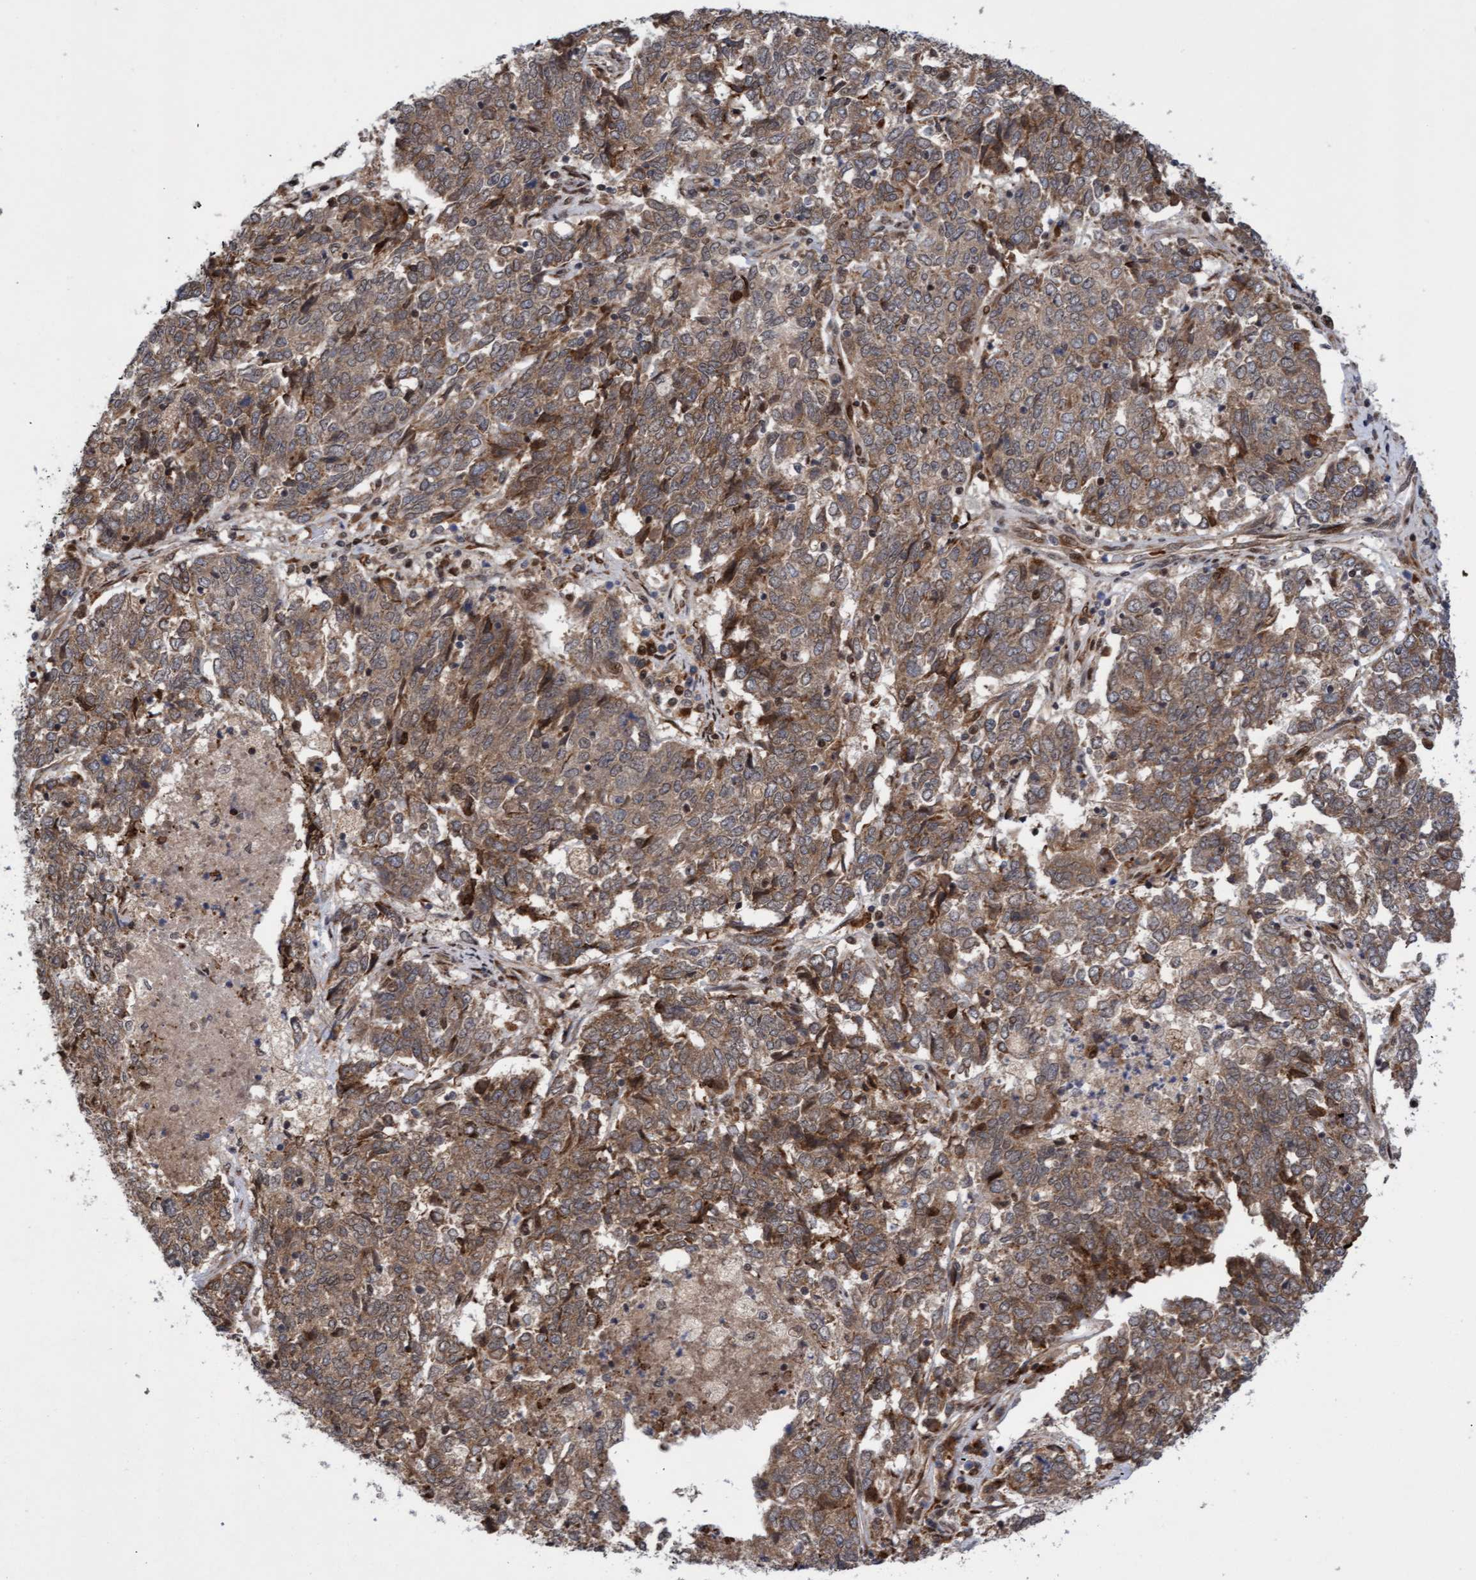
{"staining": {"intensity": "moderate", "quantity": ">75%", "location": "cytoplasmic/membranous"}, "tissue": "endometrial cancer", "cell_type": "Tumor cells", "image_type": "cancer", "snomed": [{"axis": "morphology", "description": "Adenocarcinoma, NOS"}, {"axis": "topography", "description": "Endometrium"}], "caption": "This micrograph reveals endometrial cancer (adenocarcinoma) stained with immunohistochemistry to label a protein in brown. The cytoplasmic/membranous of tumor cells show moderate positivity for the protein. Nuclei are counter-stained blue.", "gene": "TANC2", "patient": {"sex": "female", "age": 80}}